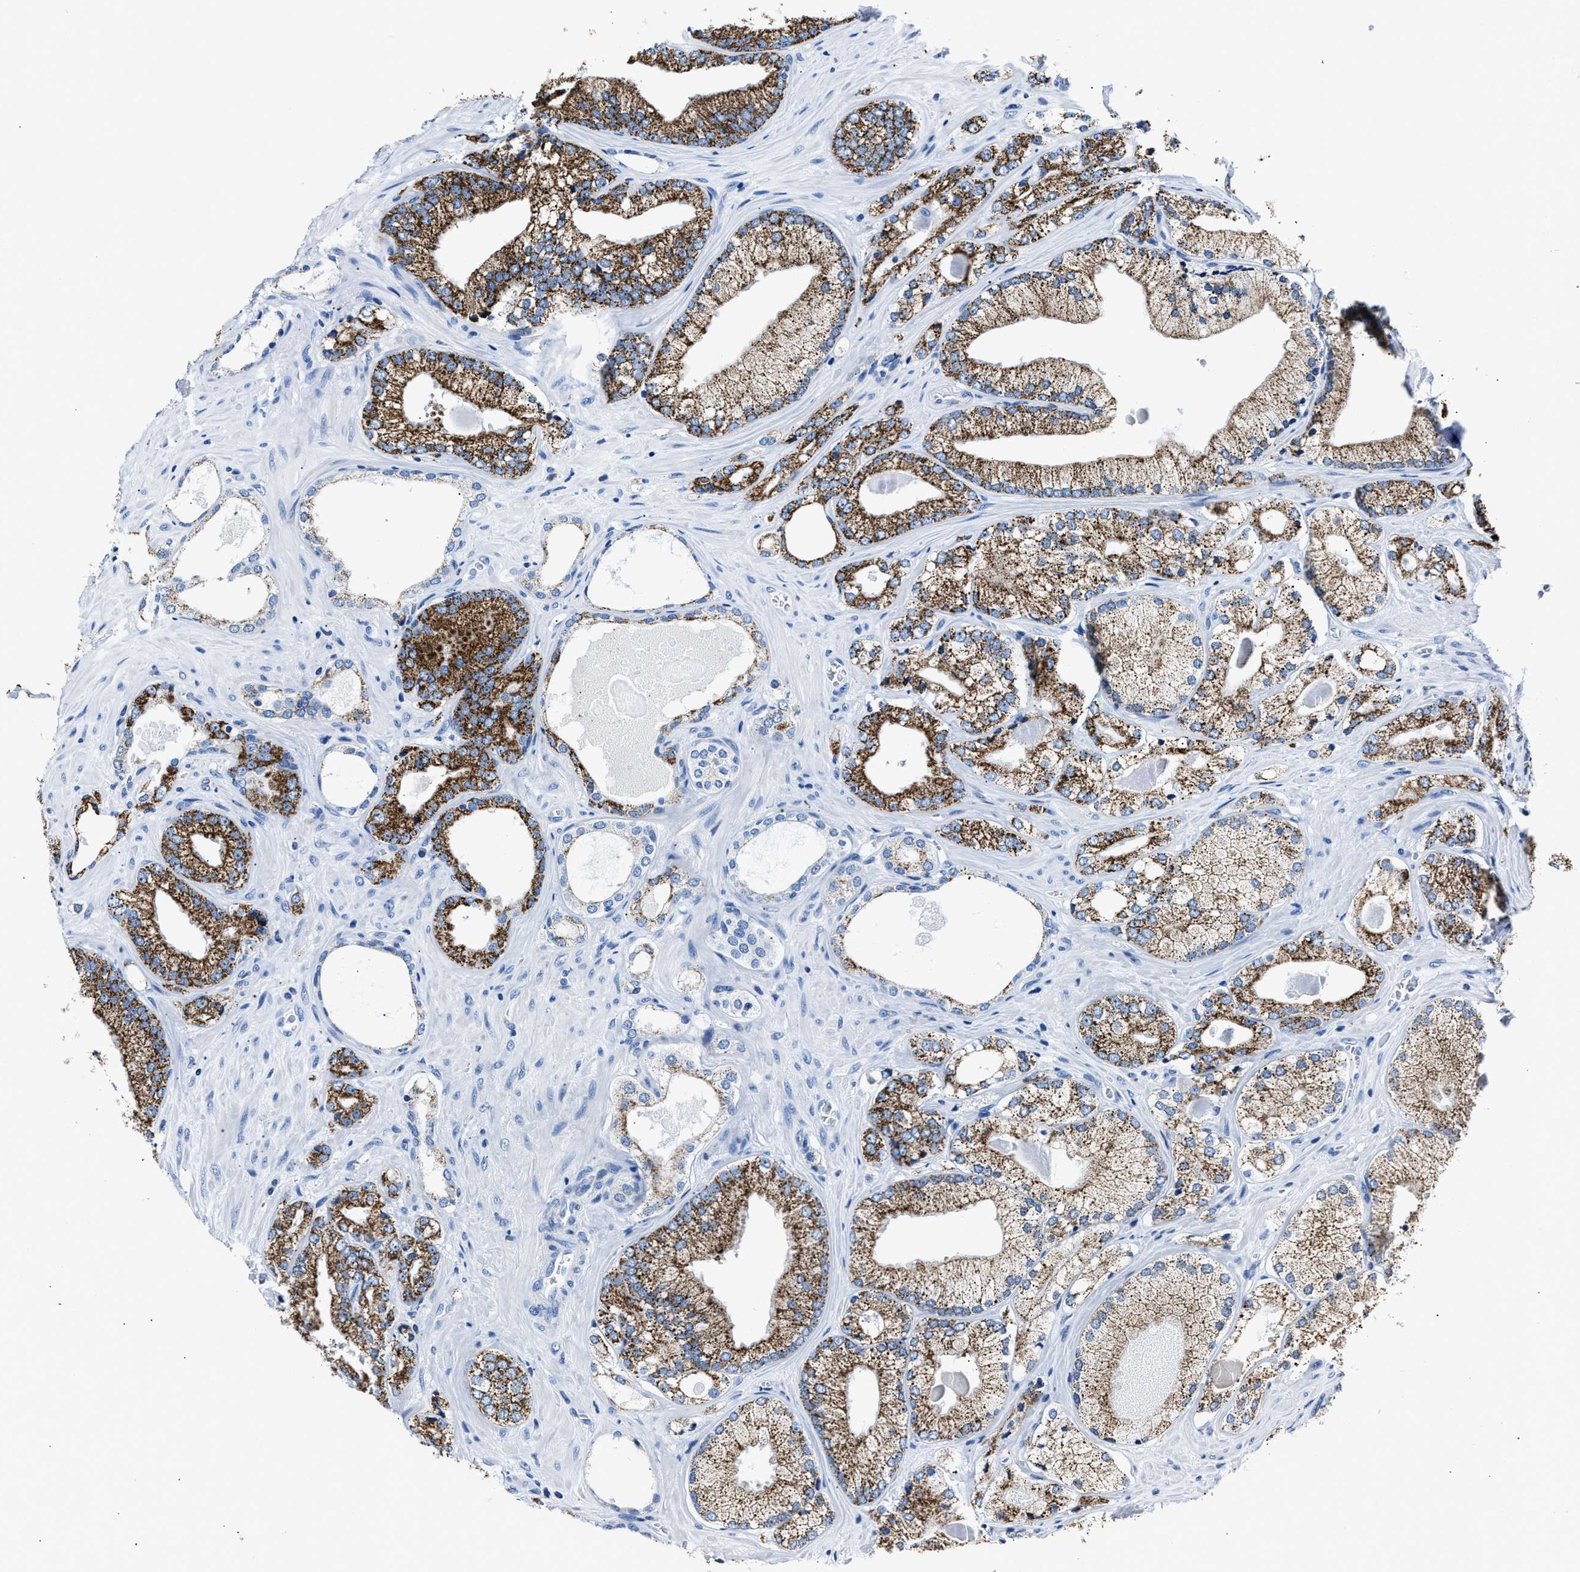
{"staining": {"intensity": "strong", "quantity": ">75%", "location": "cytoplasmic/membranous"}, "tissue": "prostate cancer", "cell_type": "Tumor cells", "image_type": "cancer", "snomed": [{"axis": "morphology", "description": "Adenocarcinoma, Low grade"}, {"axis": "topography", "description": "Prostate"}], "caption": "DAB immunohistochemical staining of human low-grade adenocarcinoma (prostate) reveals strong cytoplasmic/membranous protein expression in about >75% of tumor cells.", "gene": "AMACR", "patient": {"sex": "male", "age": 65}}